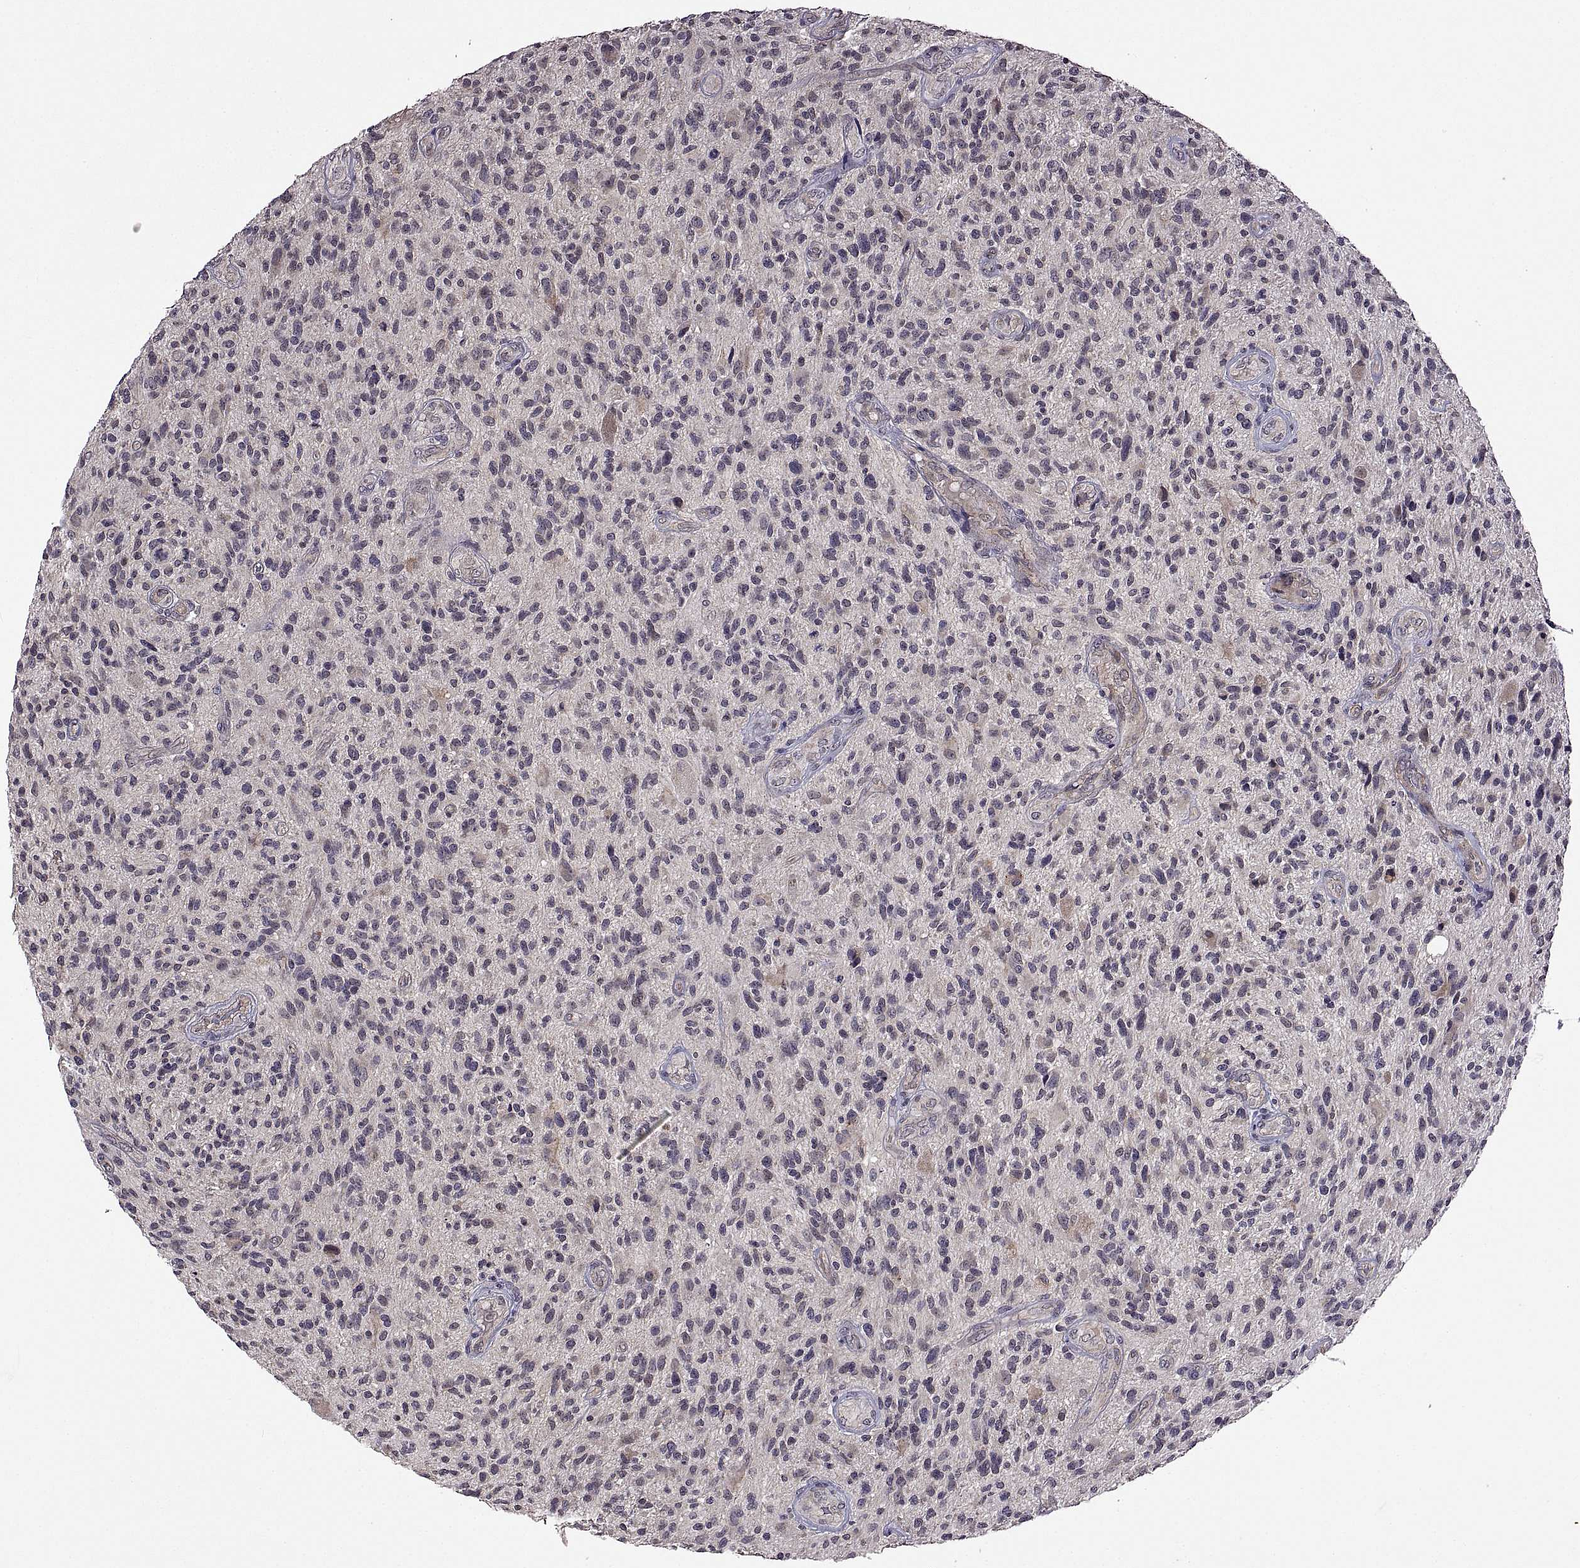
{"staining": {"intensity": "negative", "quantity": "none", "location": "none"}, "tissue": "glioma", "cell_type": "Tumor cells", "image_type": "cancer", "snomed": [{"axis": "morphology", "description": "Glioma, malignant, High grade"}, {"axis": "topography", "description": "Brain"}], "caption": "The photomicrograph shows no staining of tumor cells in glioma.", "gene": "LAMA1", "patient": {"sex": "male", "age": 47}}